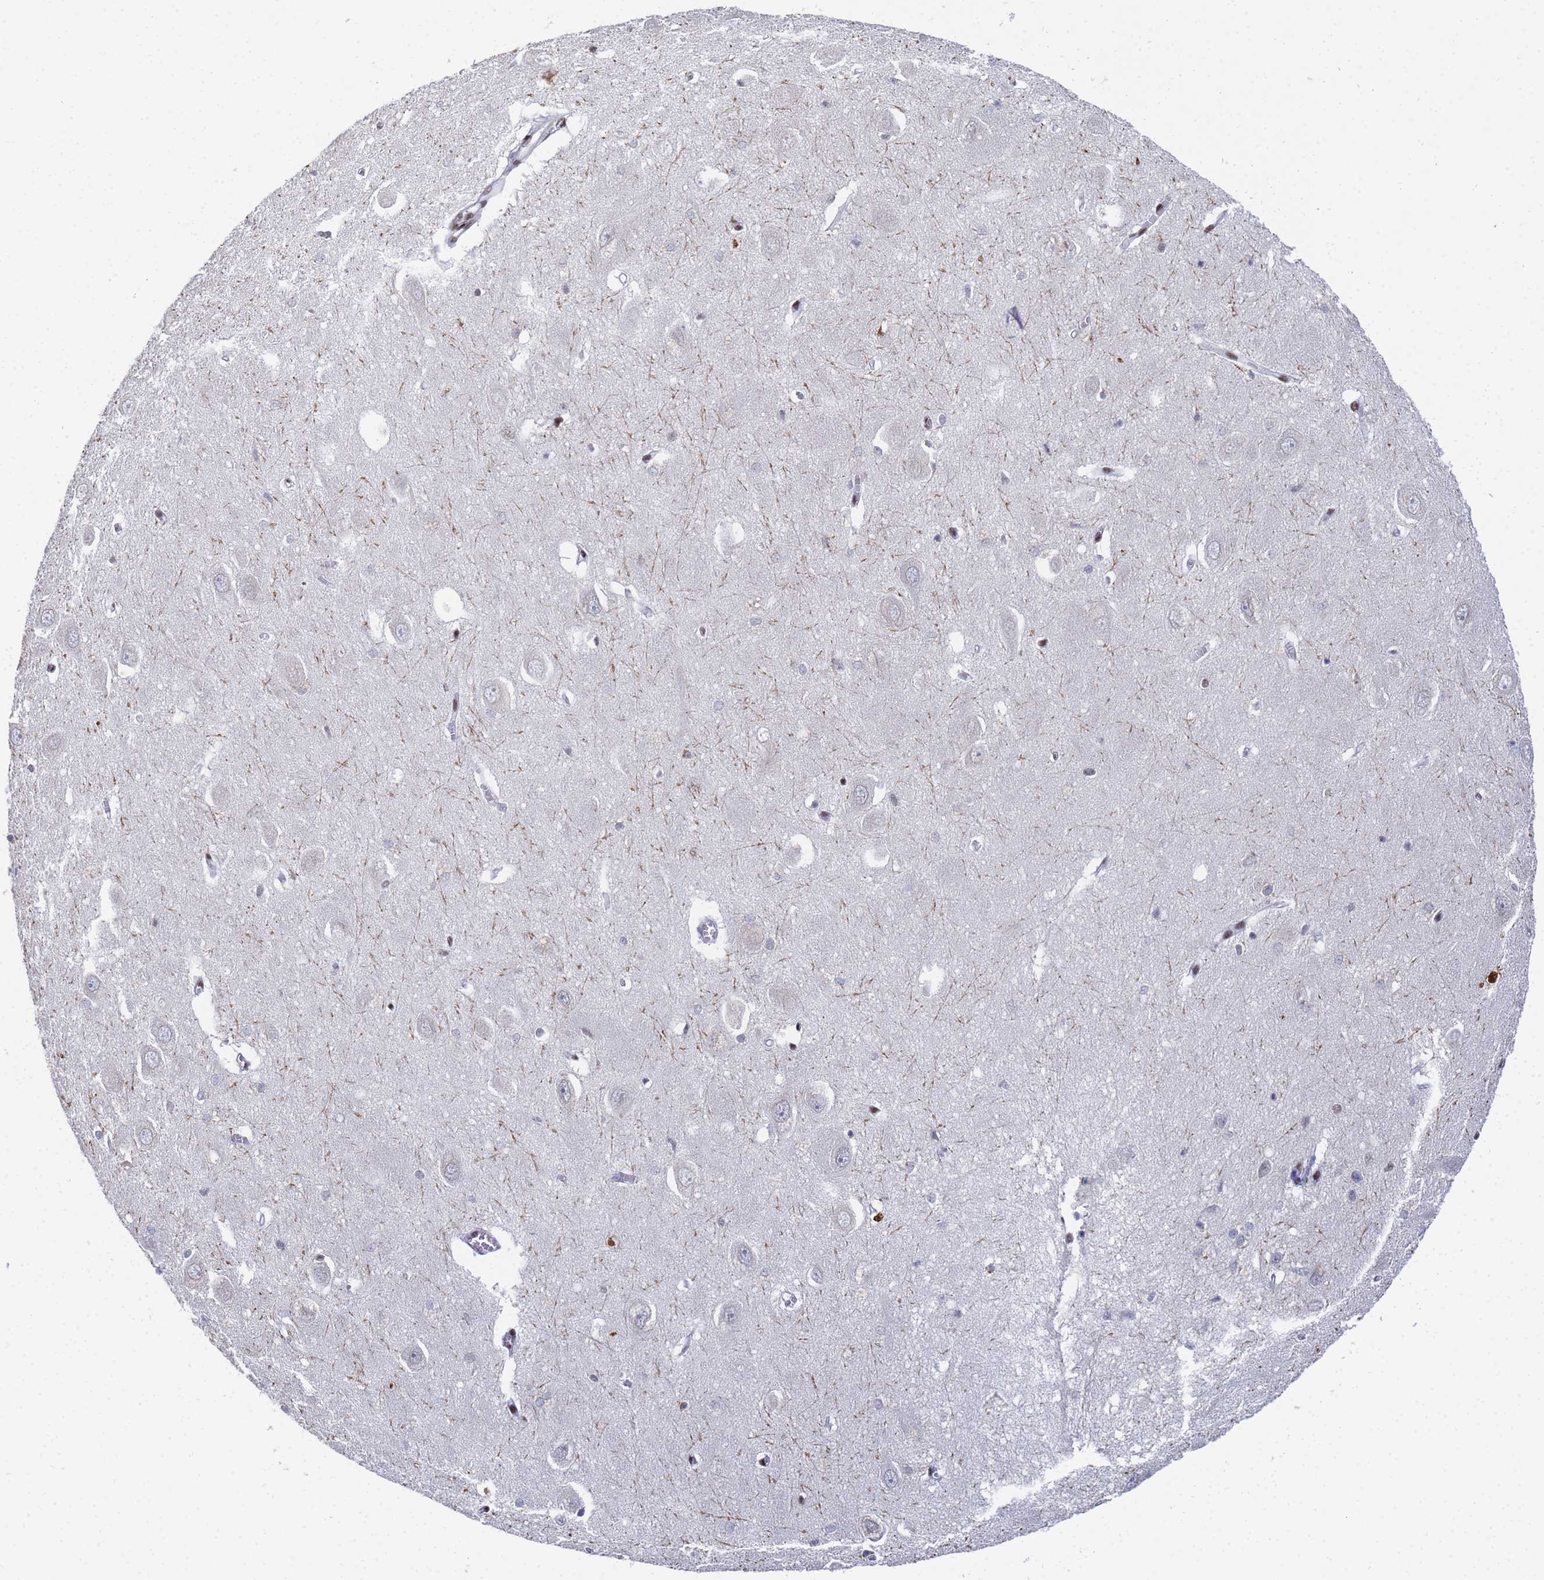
{"staining": {"intensity": "strong", "quantity": "<25%", "location": "nuclear"}, "tissue": "hippocampus", "cell_type": "Glial cells", "image_type": "normal", "snomed": [{"axis": "morphology", "description": "Normal tissue, NOS"}, {"axis": "topography", "description": "Hippocampus"}], "caption": "IHC (DAB) staining of normal human hippocampus reveals strong nuclear protein positivity in approximately <25% of glial cells. (DAB IHC with brightfield microscopy, high magnification).", "gene": "AP5Z1", "patient": {"sex": "female", "age": 64}}